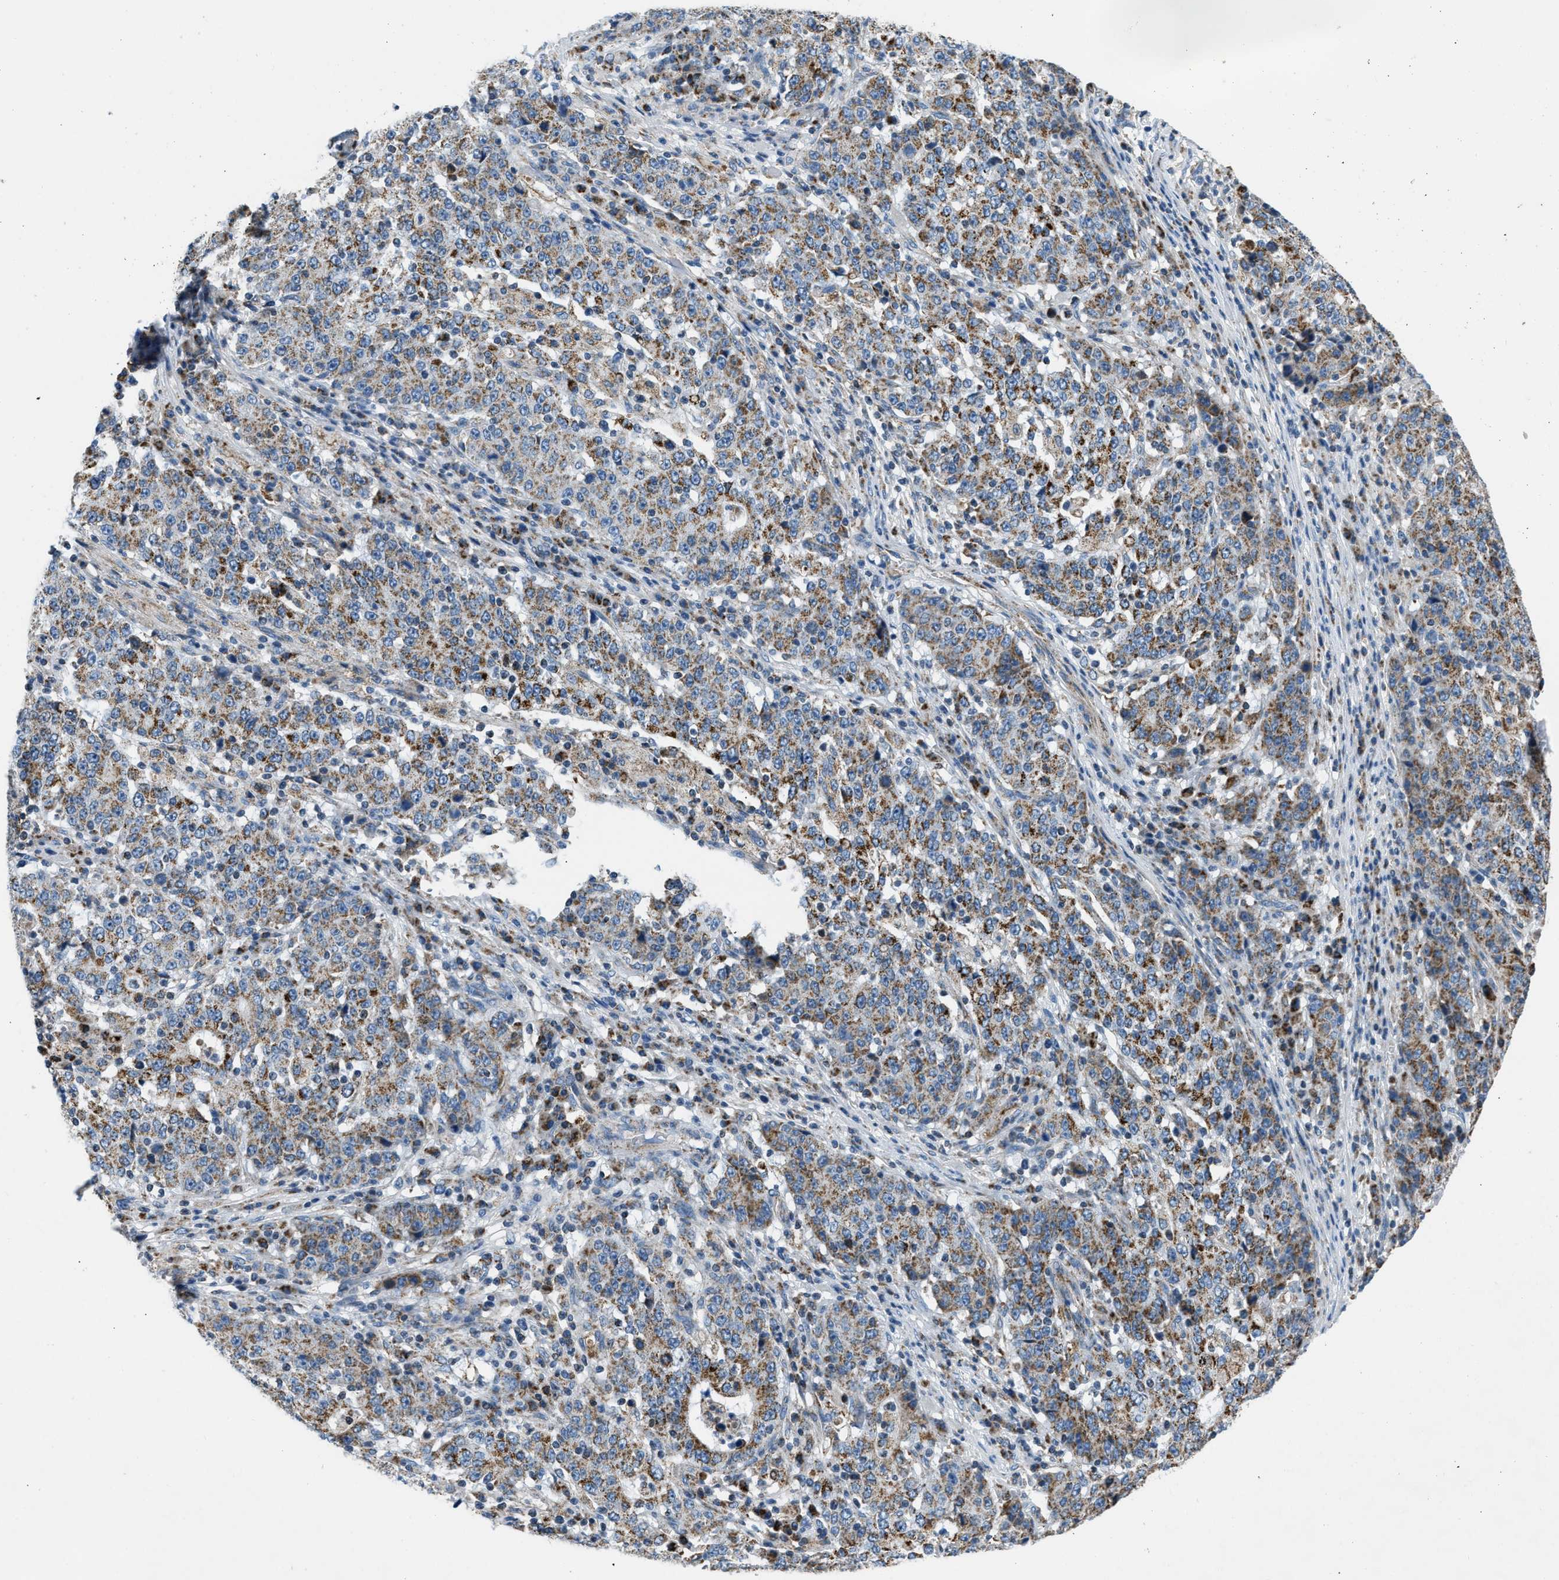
{"staining": {"intensity": "moderate", "quantity": ">75%", "location": "cytoplasmic/membranous"}, "tissue": "stomach cancer", "cell_type": "Tumor cells", "image_type": "cancer", "snomed": [{"axis": "morphology", "description": "Adenocarcinoma, NOS"}, {"axis": "topography", "description": "Stomach"}], "caption": "Stomach cancer stained with DAB IHC exhibits medium levels of moderate cytoplasmic/membranous expression in about >75% of tumor cells.", "gene": "ACADVL", "patient": {"sex": "male", "age": 59}}